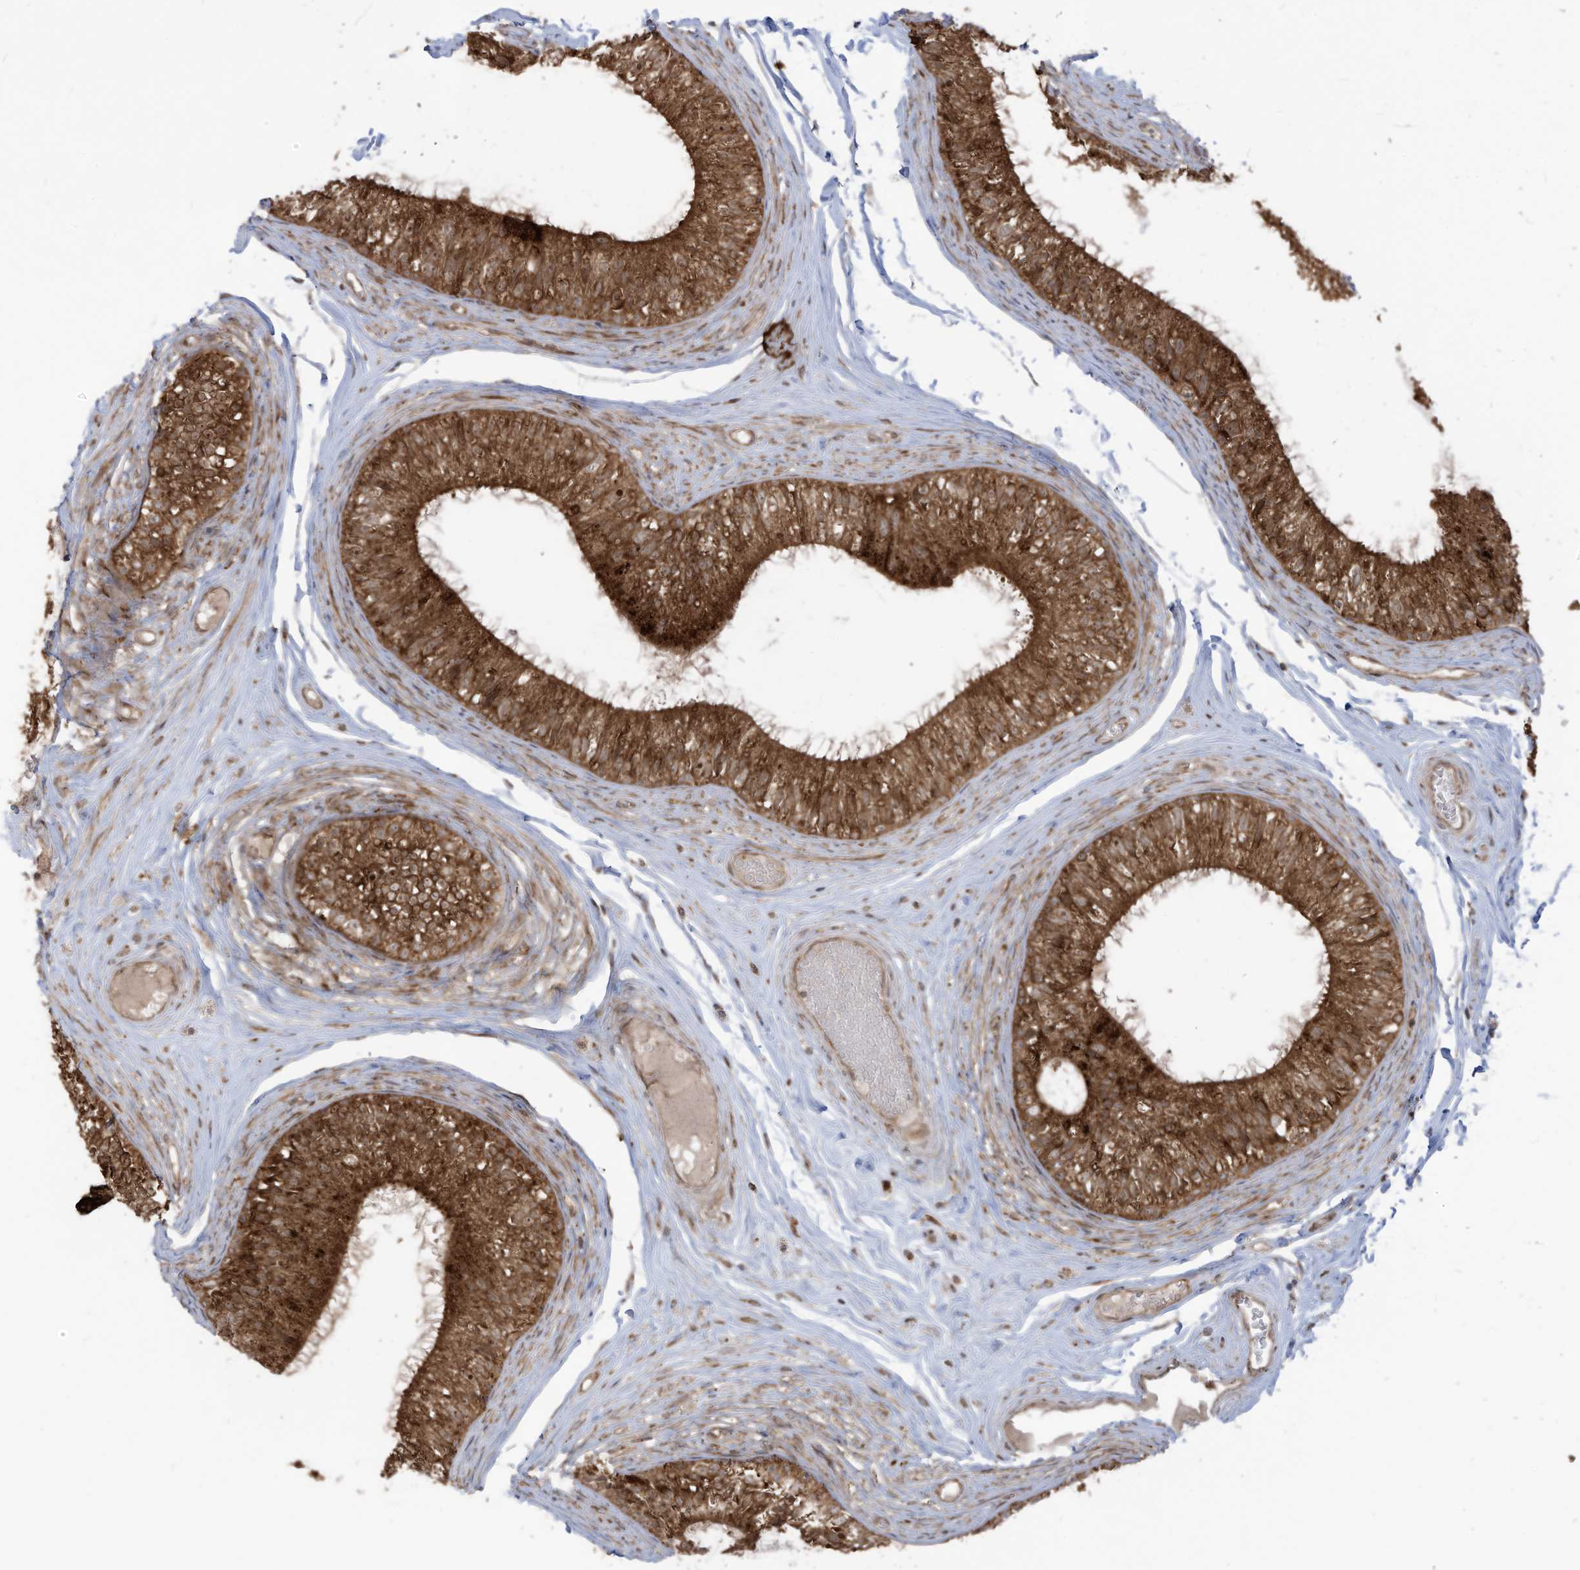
{"staining": {"intensity": "strong", "quantity": ">75%", "location": "cytoplasmic/membranous"}, "tissue": "epididymis", "cell_type": "Glandular cells", "image_type": "normal", "snomed": [{"axis": "morphology", "description": "Normal tissue, NOS"}, {"axis": "morphology", "description": "Seminoma in situ"}, {"axis": "topography", "description": "Testis"}, {"axis": "topography", "description": "Epididymis"}], "caption": "Immunohistochemical staining of benign human epididymis reveals strong cytoplasmic/membranous protein positivity in about >75% of glandular cells. (Stains: DAB (3,3'-diaminobenzidine) in brown, nuclei in blue, Microscopy: brightfield microscopy at high magnification).", "gene": "TRIM67", "patient": {"sex": "male", "age": 28}}